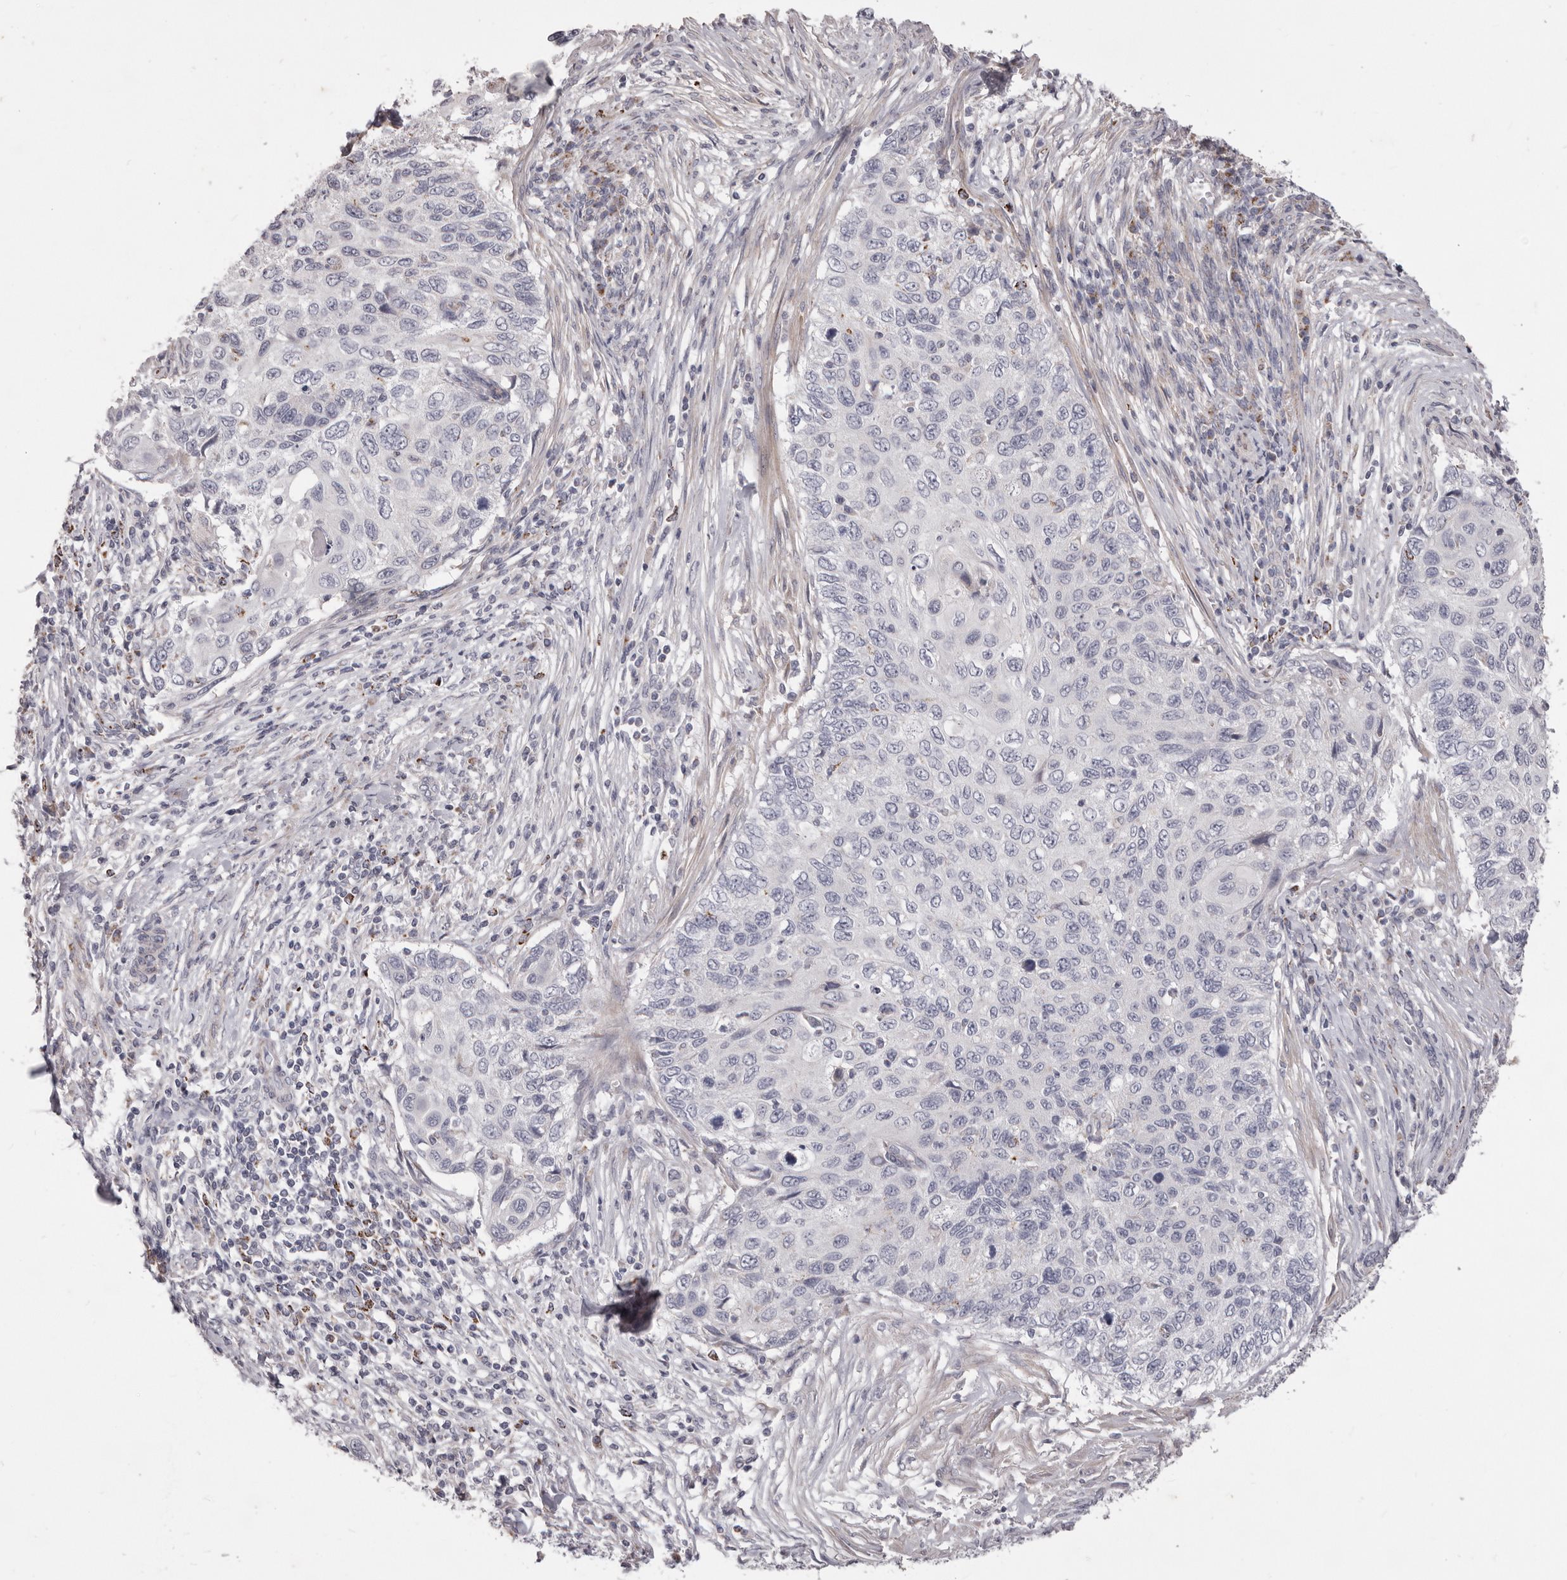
{"staining": {"intensity": "negative", "quantity": "none", "location": "none"}, "tissue": "cervical cancer", "cell_type": "Tumor cells", "image_type": "cancer", "snomed": [{"axis": "morphology", "description": "Squamous cell carcinoma, NOS"}, {"axis": "topography", "description": "Cervix"}], "caption": "Micrograph shows no significant protein positivity in tumor cells of squamous cell carcinoma (cervical).", "gene": "PRMT2", "patient": {"sex": "female", "age": 70}}